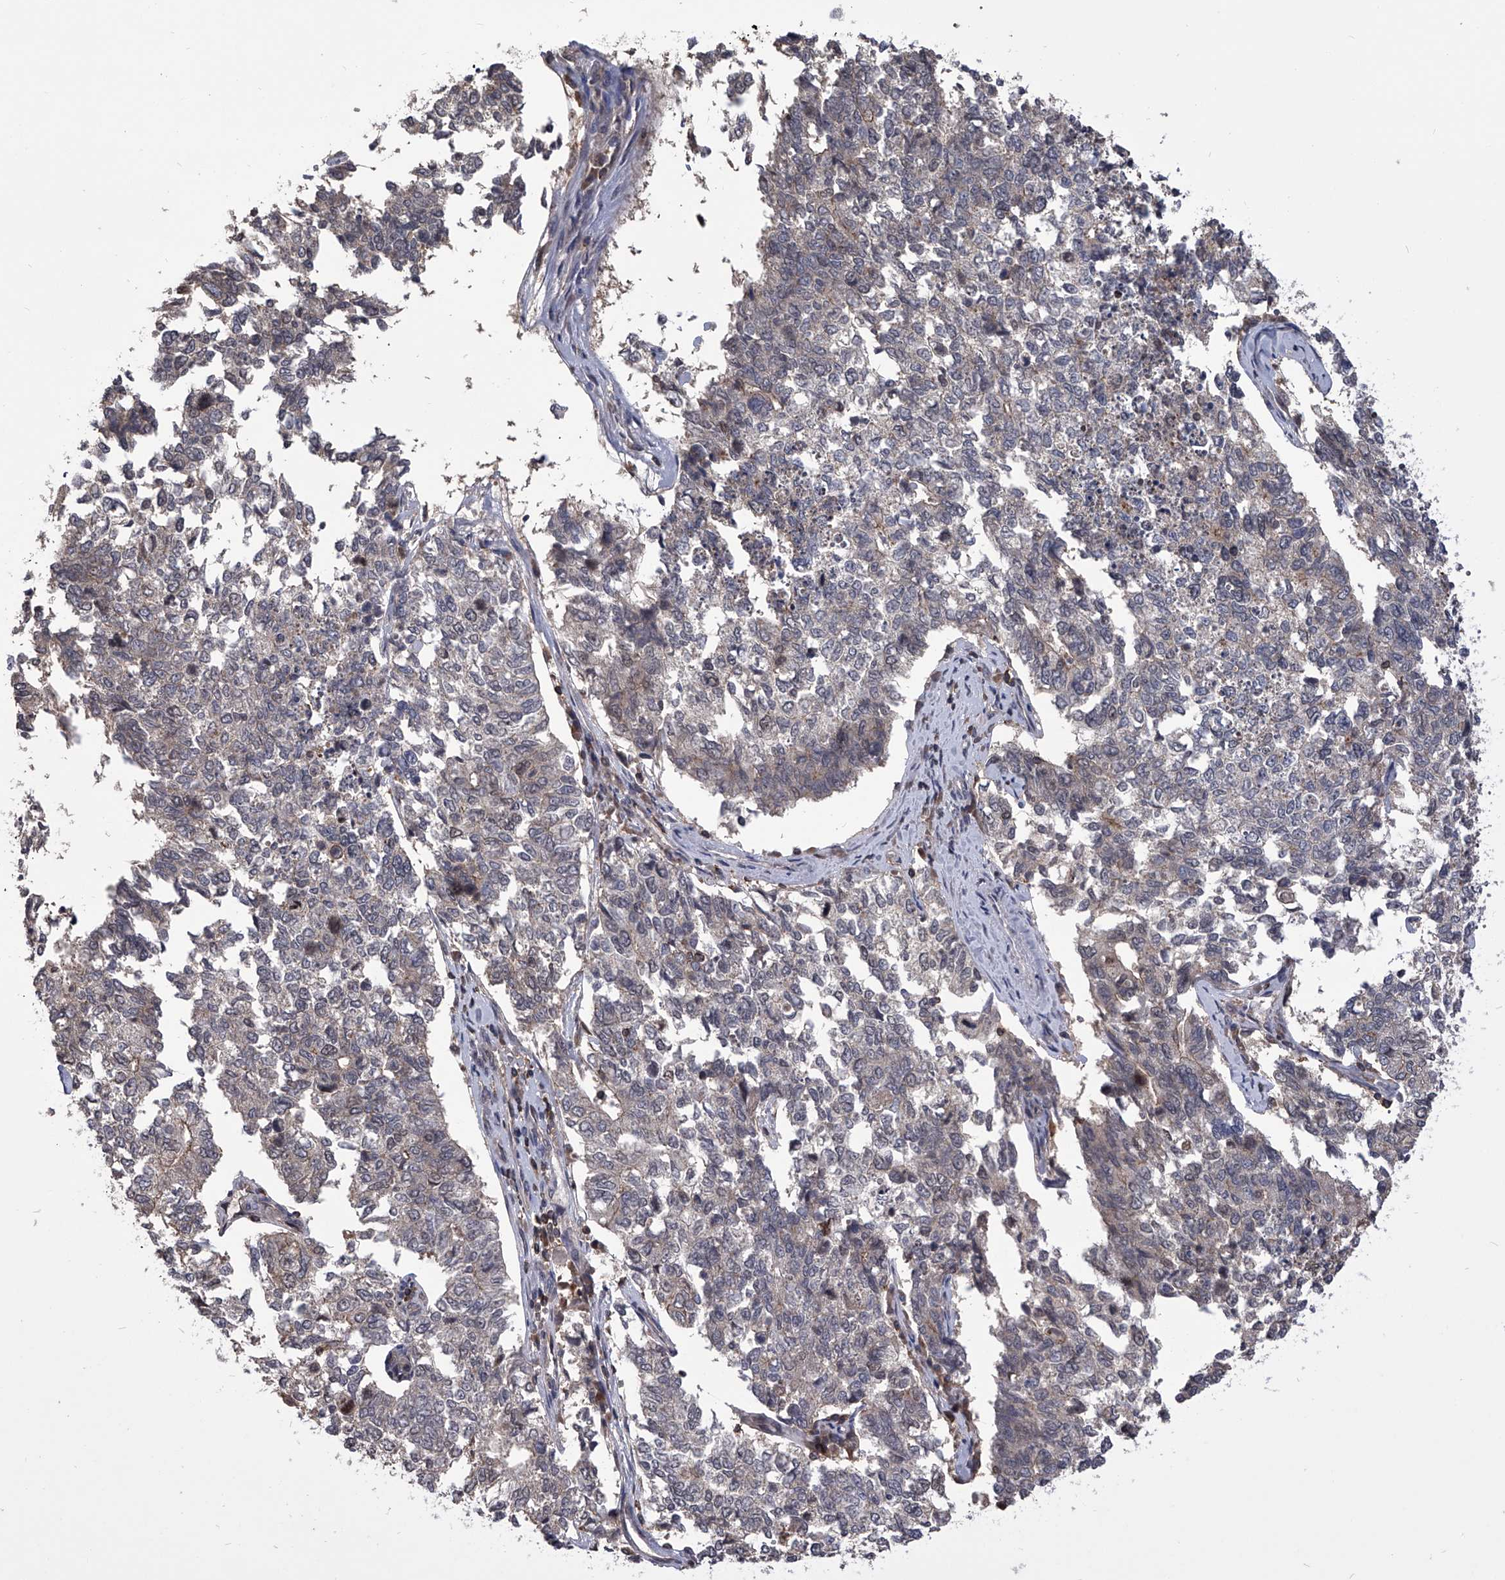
{"staining": {"intensity": "weak", "quantity": "<25%", "location": "cytoplasmic/membranous"}, "tissue": "cervical cancer", "cell_type": "Tumor cells", "image_type": "cancer", "snomed": [{"axis": "morphology", "description": "Squamous cell carcinoma, NOS"}, {"axis": "topography", "description": "Cervix"}], "caption": "Immunohistochemical staining of human cervical cancer (squamous cell carcinoma) reveals no significant positivity in tumor cells.", "gene": "PAN3", "patient": {"sex": "female", "age": 63}}